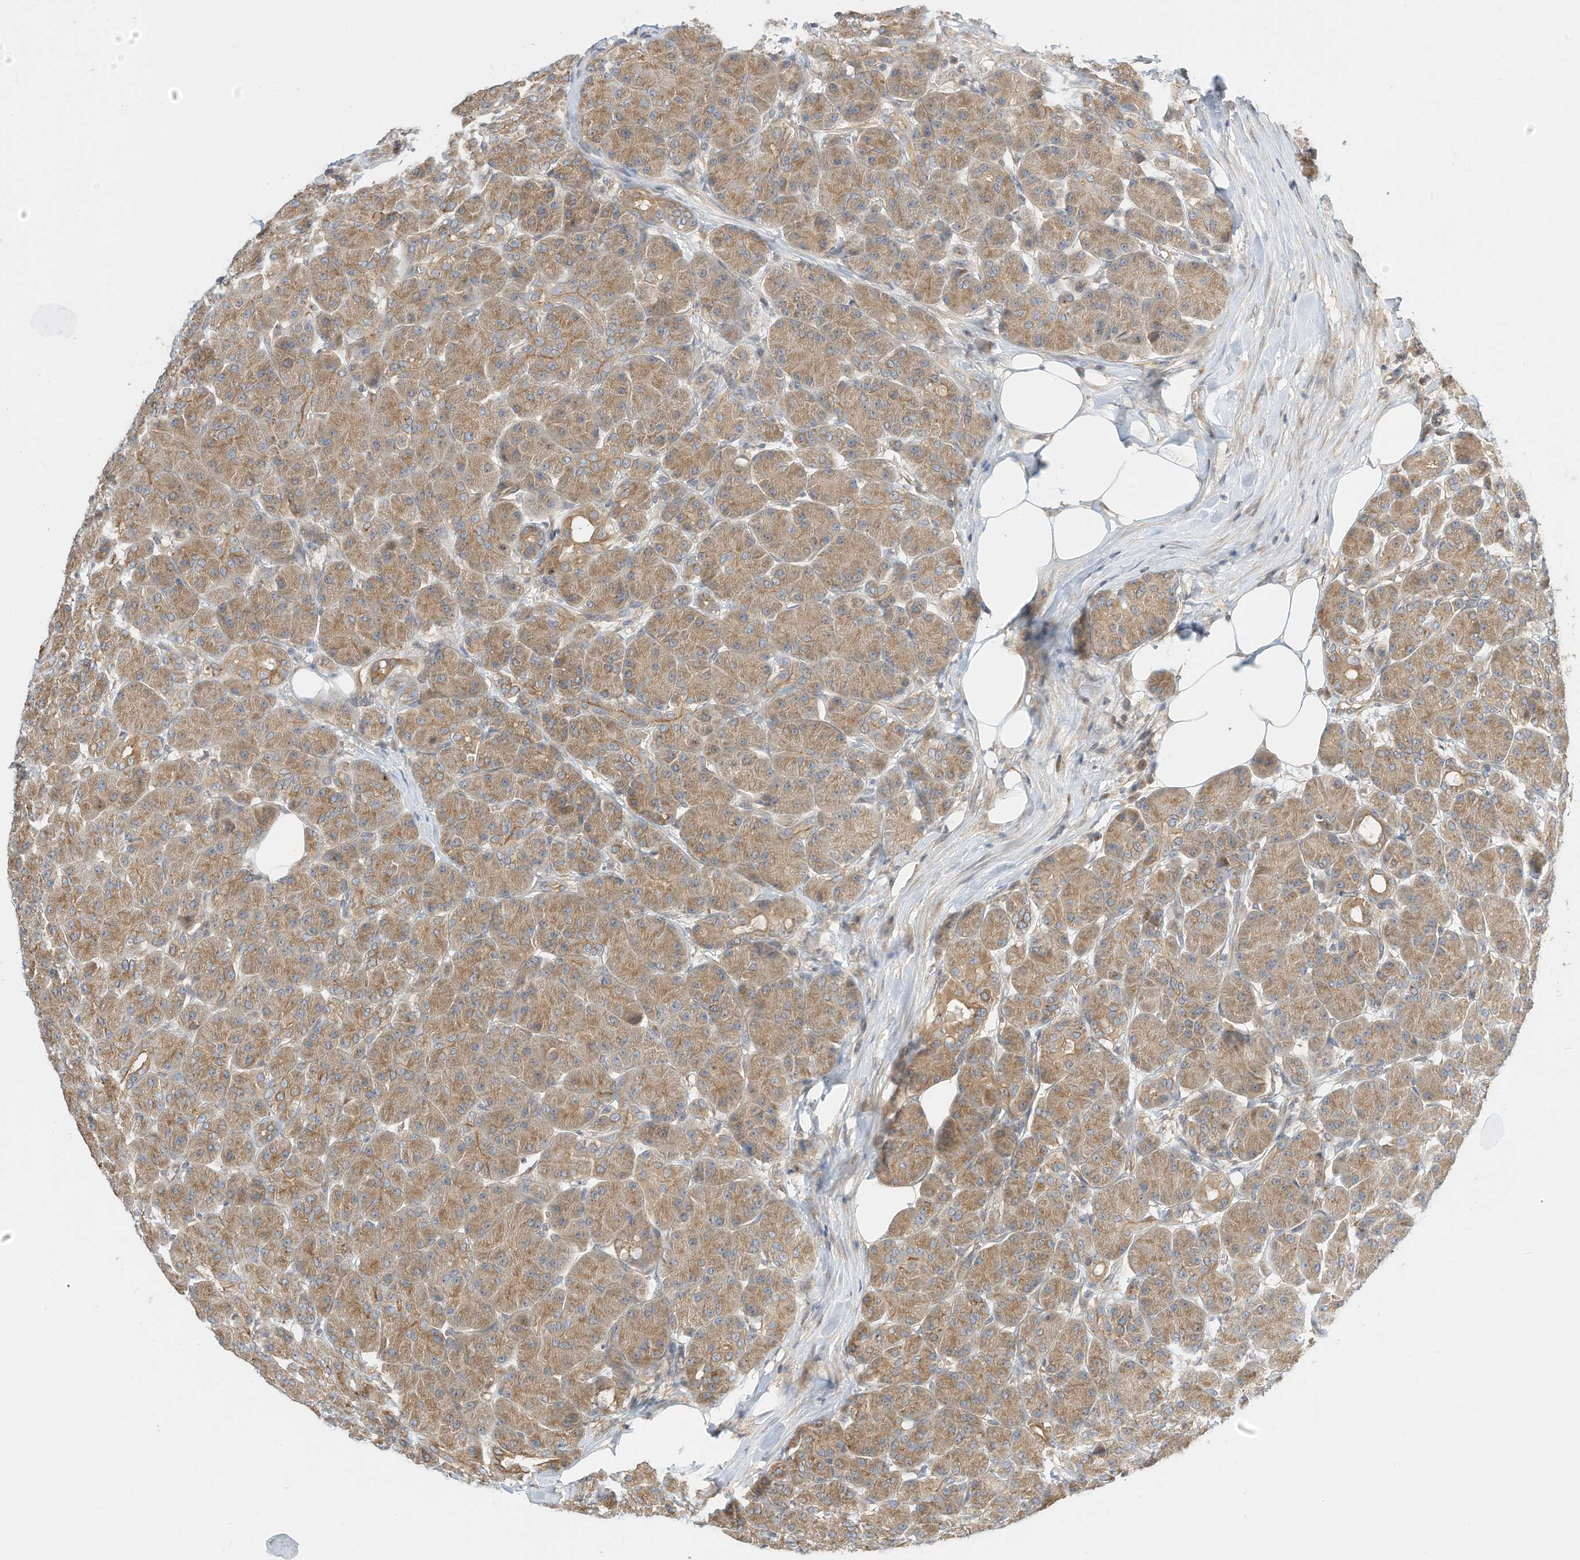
{"staining": {"intensity": "moderate", "quantity": ">75%", "location": "cytoplasmic/membranous"}, "tissue": "pancreas", "cell_type": "Exocrine glandular cells", "image_type": "normal", "snomed": [{"axis": "morphology", "description": "Normal tissue, NOS"}, {"axis": "topography", "description": "Pancreas"}], "caption": "Pancreas stained with immunohistochemistry exhibits moderate cytoplasmic/membranous expression in about >75% of exocrine glandular cells. The staining was performed using DAB to visualize the protein expression in brown, while the nuclei were stained in blue with hematoxylin (Magnification: 20x).", "gene": "OFD1", "patient": {"sex": "male", "age": 63}}